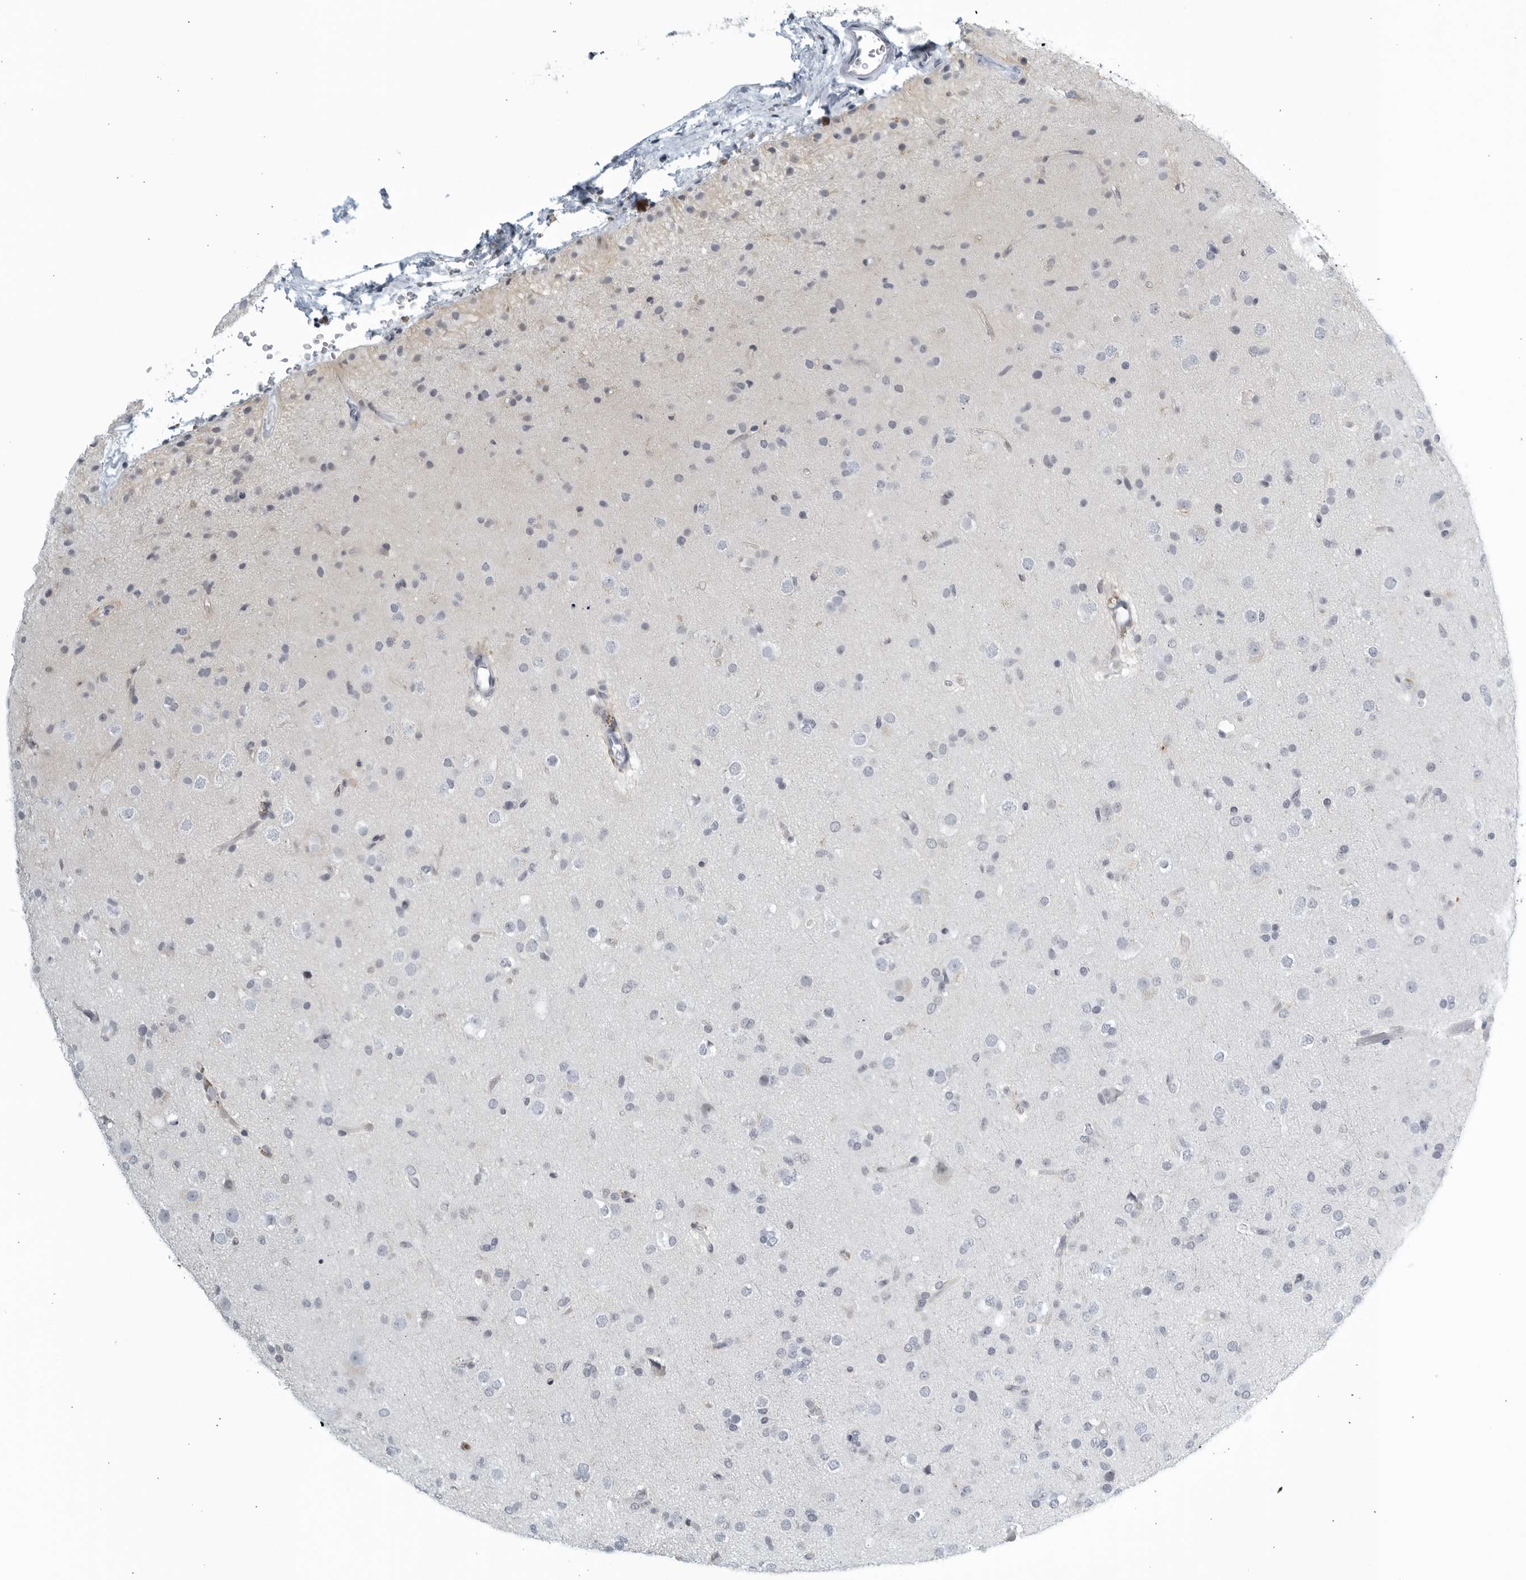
{"staining": {"intensity": "negative", "quantity": "none", "location": "none"}, "tissue": "glioma", "cell_type": "Tumor cells", "image_type": "cancer", "snomed": [{"axis": "morphology", "description": "Glioma, malignant, Low grade"}, {"axis": "topography", "description": "Brain"}], "caption": "Immunohistochemistry (IHC) micrograph of neoplastic tissue: malignant glioma (low-grade) stained with DAB (3,3'-diaminobenzidine) shows no significant protein expression in tumor cells.", "gene": "KLK7", "patient": {"sex": "male", "age": 65}}